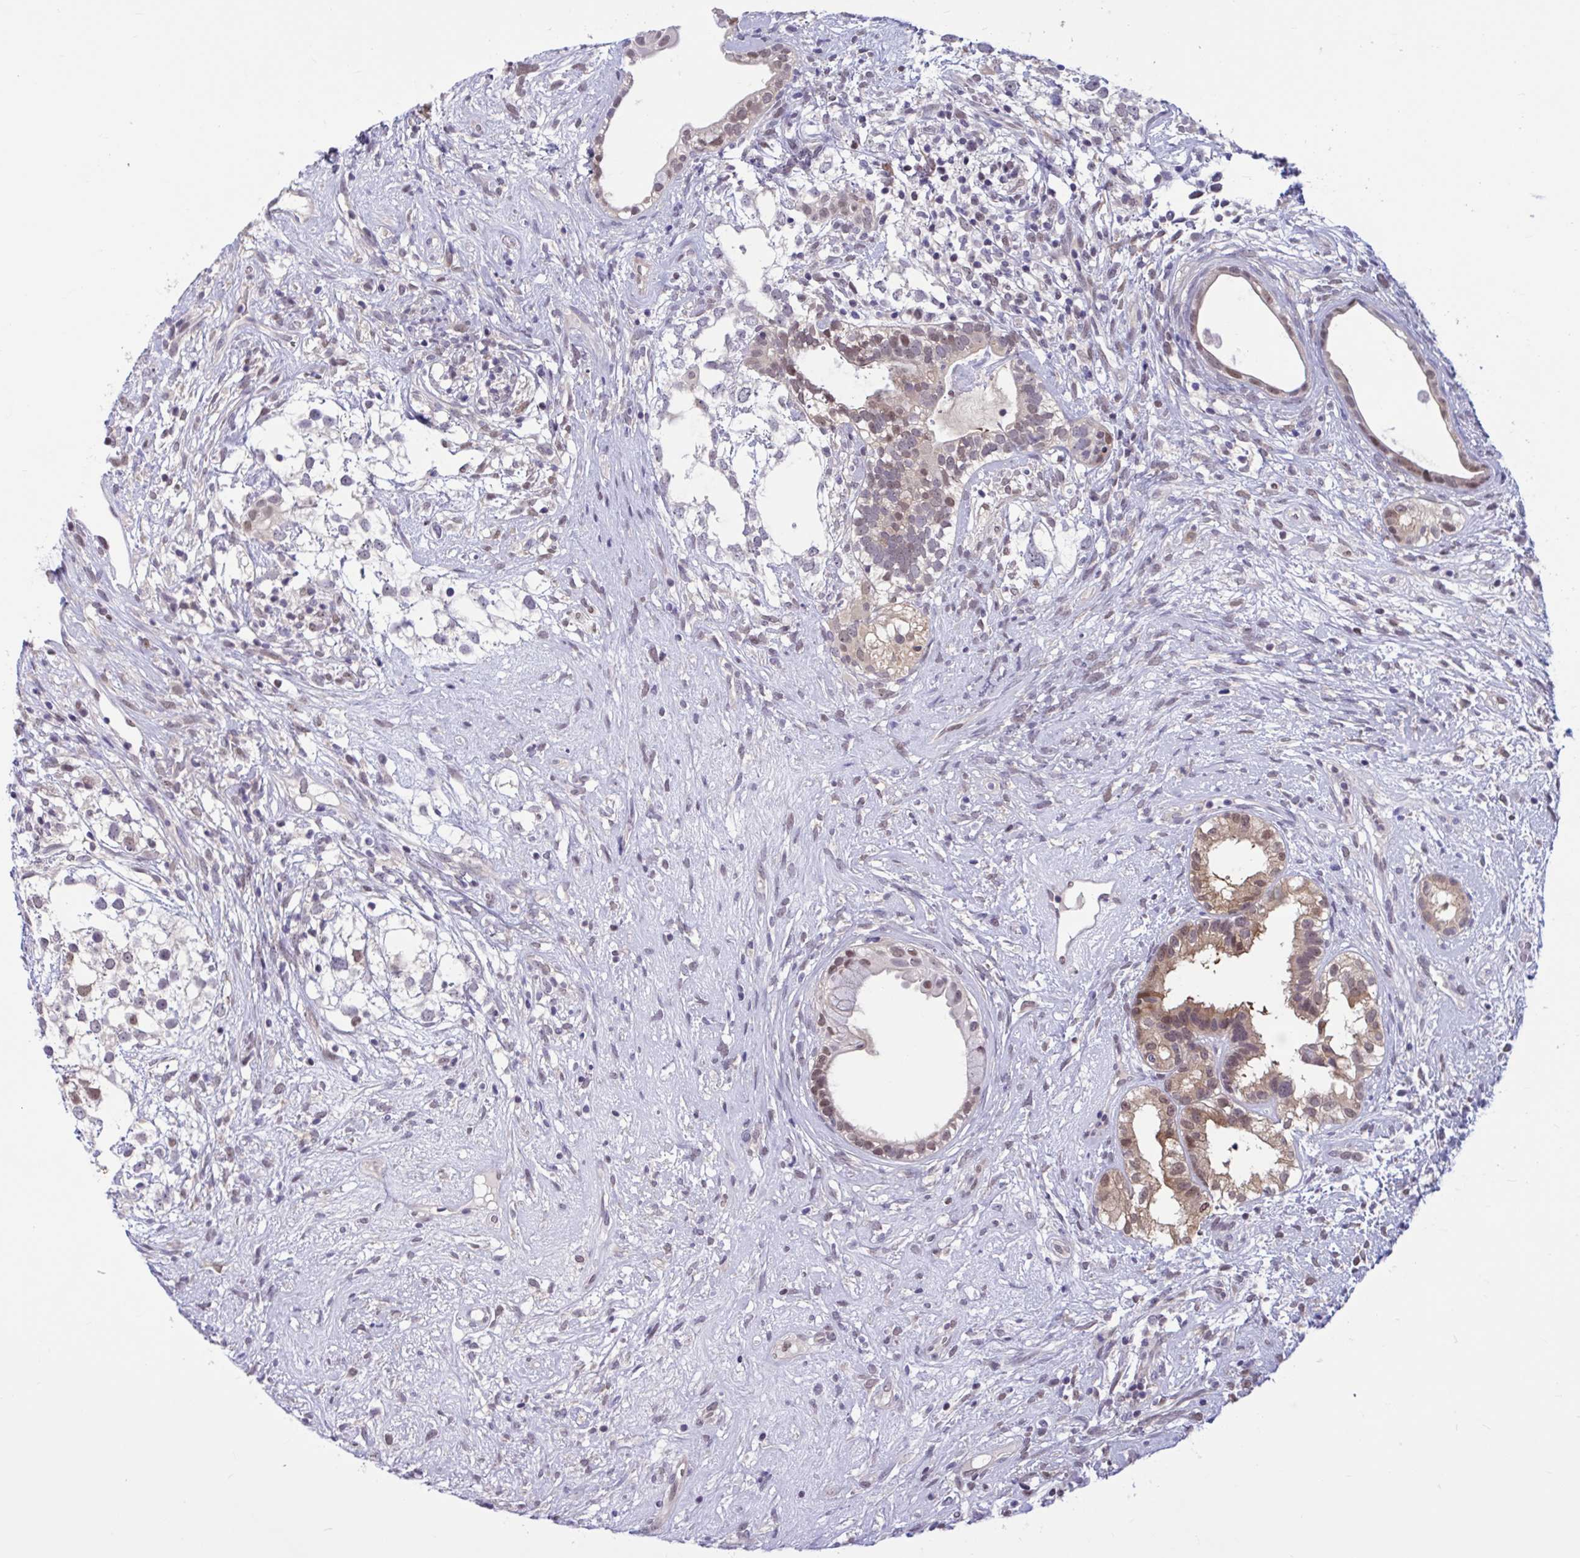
{"staining": {"intensity": "moderate", "quantity": "25%-75%", "location": "cytoplasmic/membranous,nuclear"}, "tissue": "testis cancer", "cell_type": "Tumor cells", "image_type": "cancer", "snomed": [{"axis": "morphology", "description": "Seminoma, NOS"}, {"axis": "morphology", "description": "Carcinoma, Embryonal, NOS"}, {"axis": "topography", "description": "Testis"}], "caption": "Immunohistochemical staining of human seminoma (testis) exhibits medium levels of moderate cytoplasmic/membranous and nuclear staining in about 25%-75% of tumor cells. (Stains: DAB in brown, nuclei in blue, Microscopy: brightfield microscopy at high magnification).", "gene": "RBL1", "patient": {"sex": "male", "age": 41}}